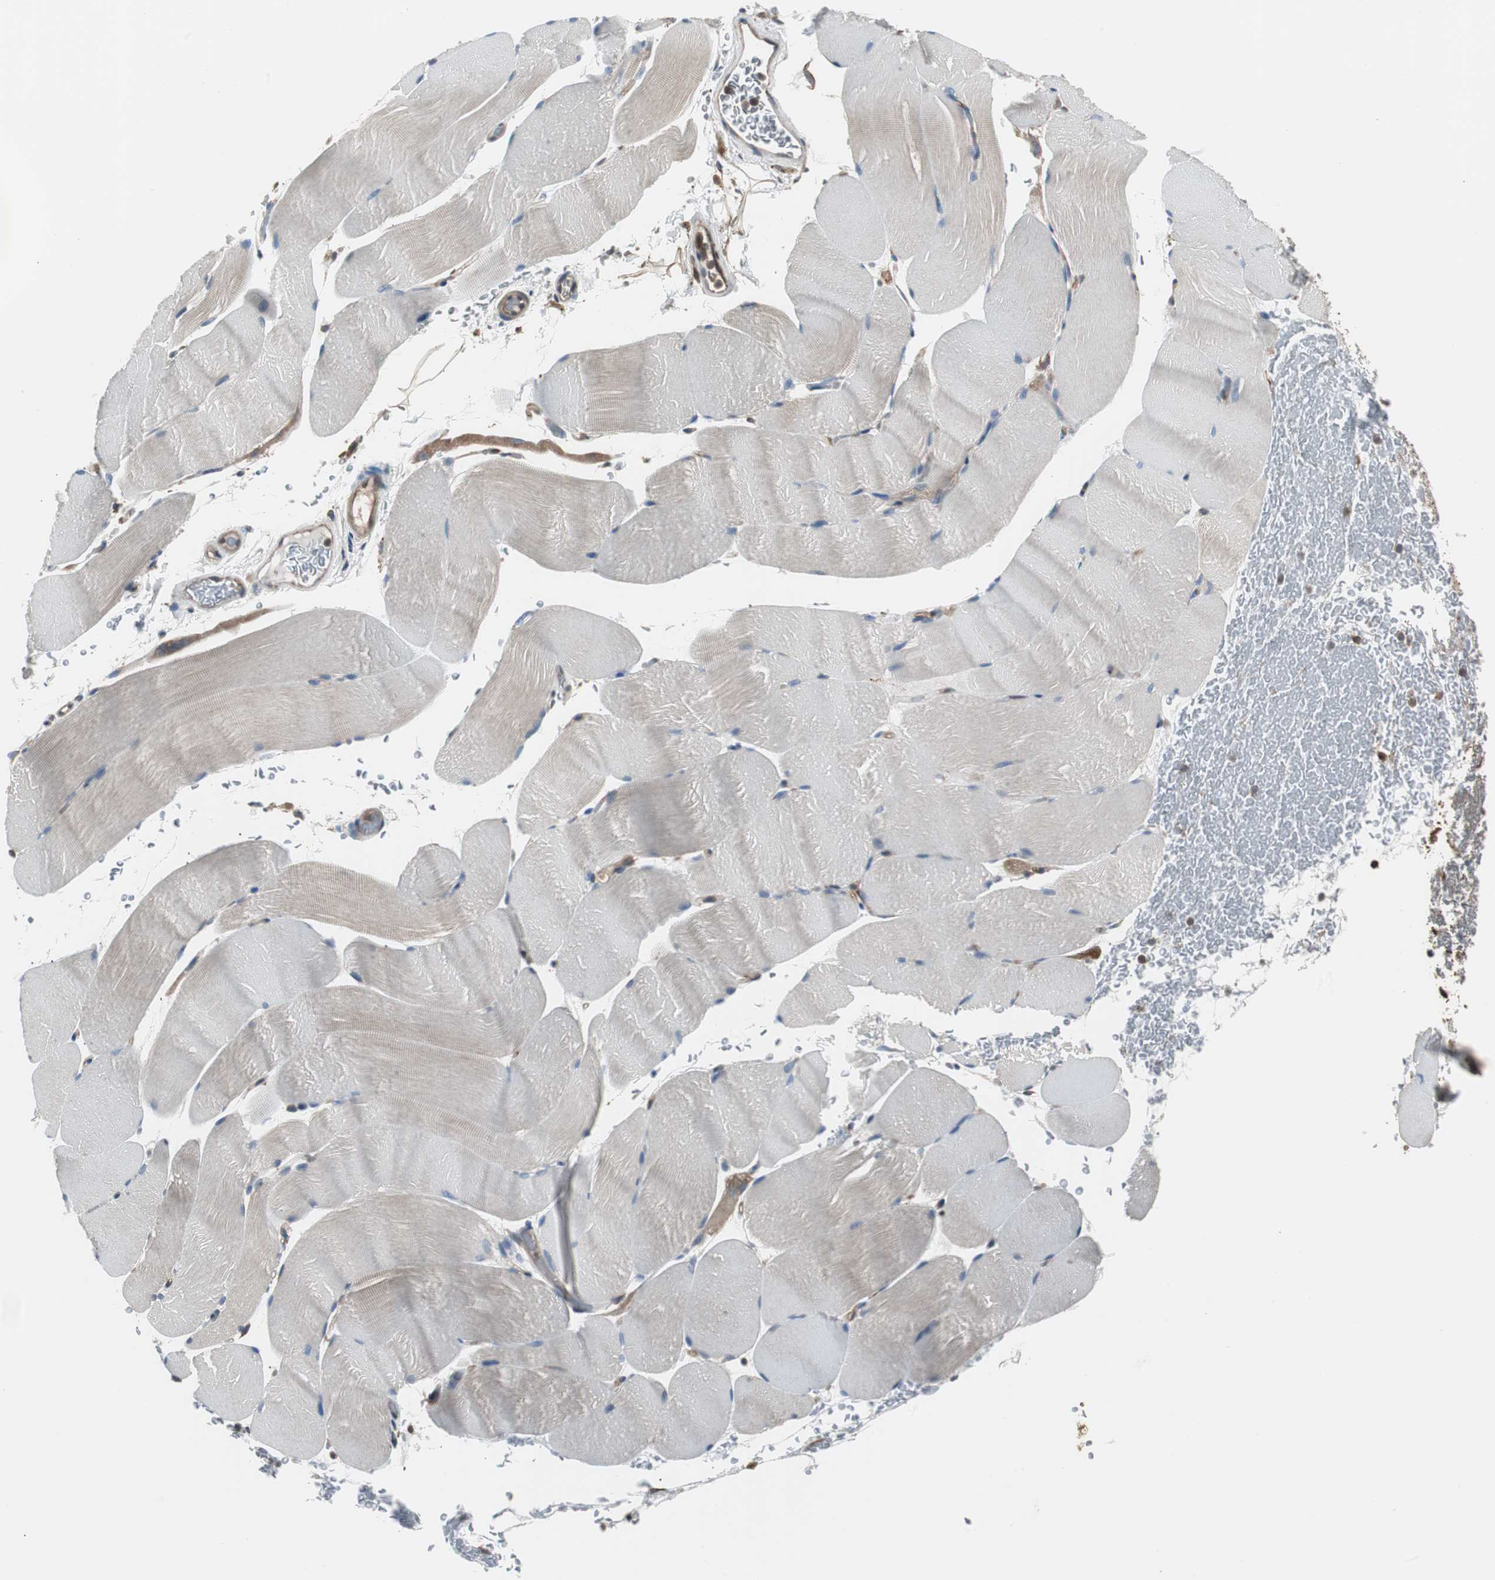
{"staining": {"intensity": "weak", "quantity": "<25%", "location": "cytoplasmic/membranous"}, "tissue": "skeletal muscle", "cell_type": "Myocytes", "image_type": "normal", "snomed": [{"axis": "morphology", "description": "Normal tissue, NOS"}, {"axis": "topography", "description": "Skeletal muscle"}], "caption": "Immunohistochemistry (IHC) of unremarkable skeletal muscle demonstrates no staining in myocytes. (DAB (3,3'-diaminobenzidine) immunohistochemistry visualized using brightfield microscopy, high magnification).", "gene": "CAPNS1", "patient": {"sex": "female", "age": 37}}